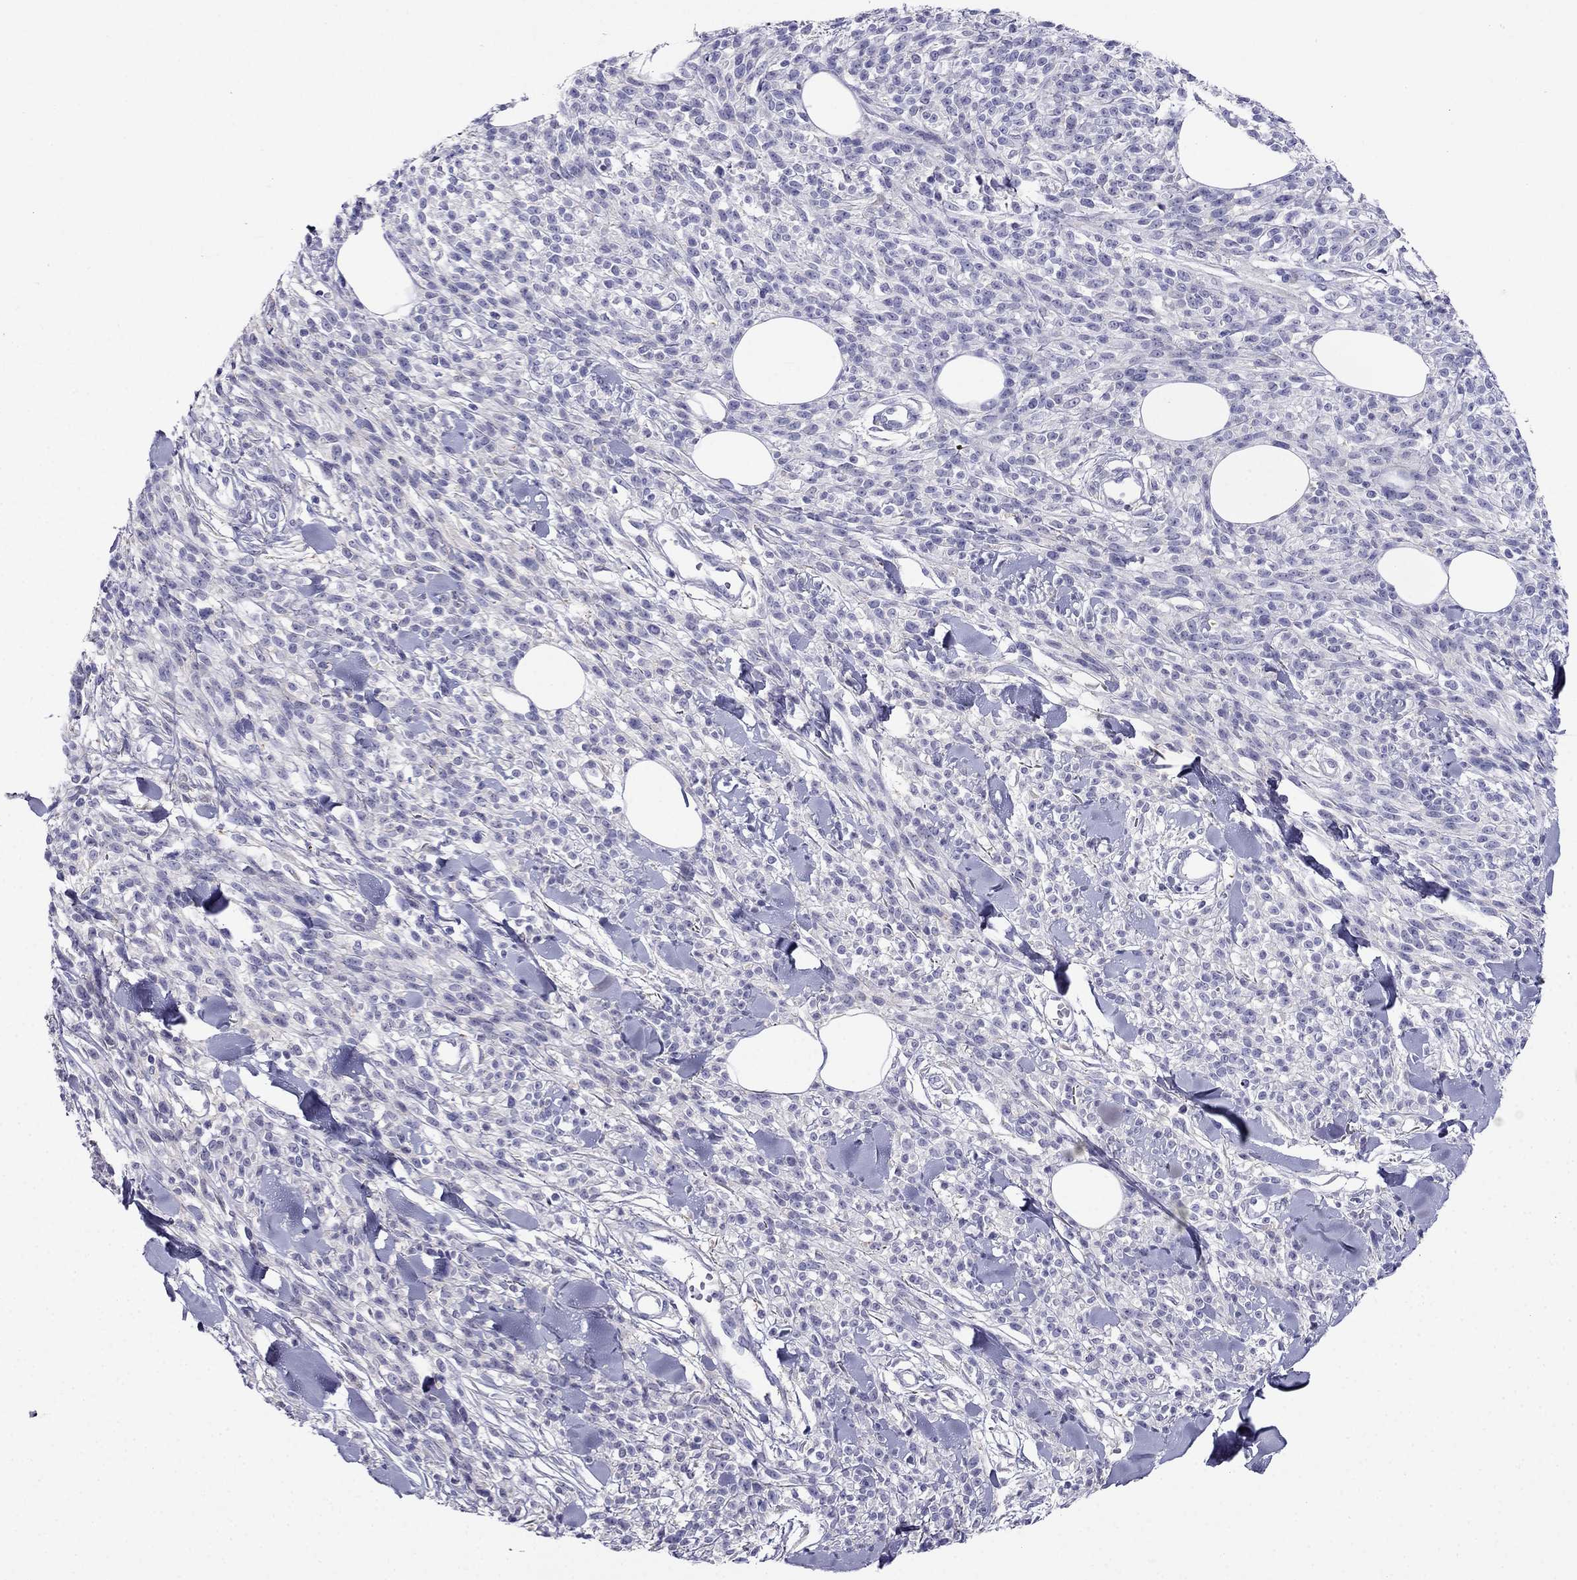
{"staining": {"intensity": "negative", "quantity": "none", "location": "none"}, "tissue": "melanoma", "cell_type": "Tumor cells", "image_type": "cancer", "snomed": [{"axis": "morphology", "description": "Malignant melanoma, NOS"}, {"axis": "topography", "description": "Skin"}, {"axis": "topography", "description": "Skin of trunk"}], "caption": "Melanoma stained for a protein using immunohistochemistry displays no staining tumor cells.", "gene": "TBC1D21", "patient": {"sex": "male", "age": 74}}